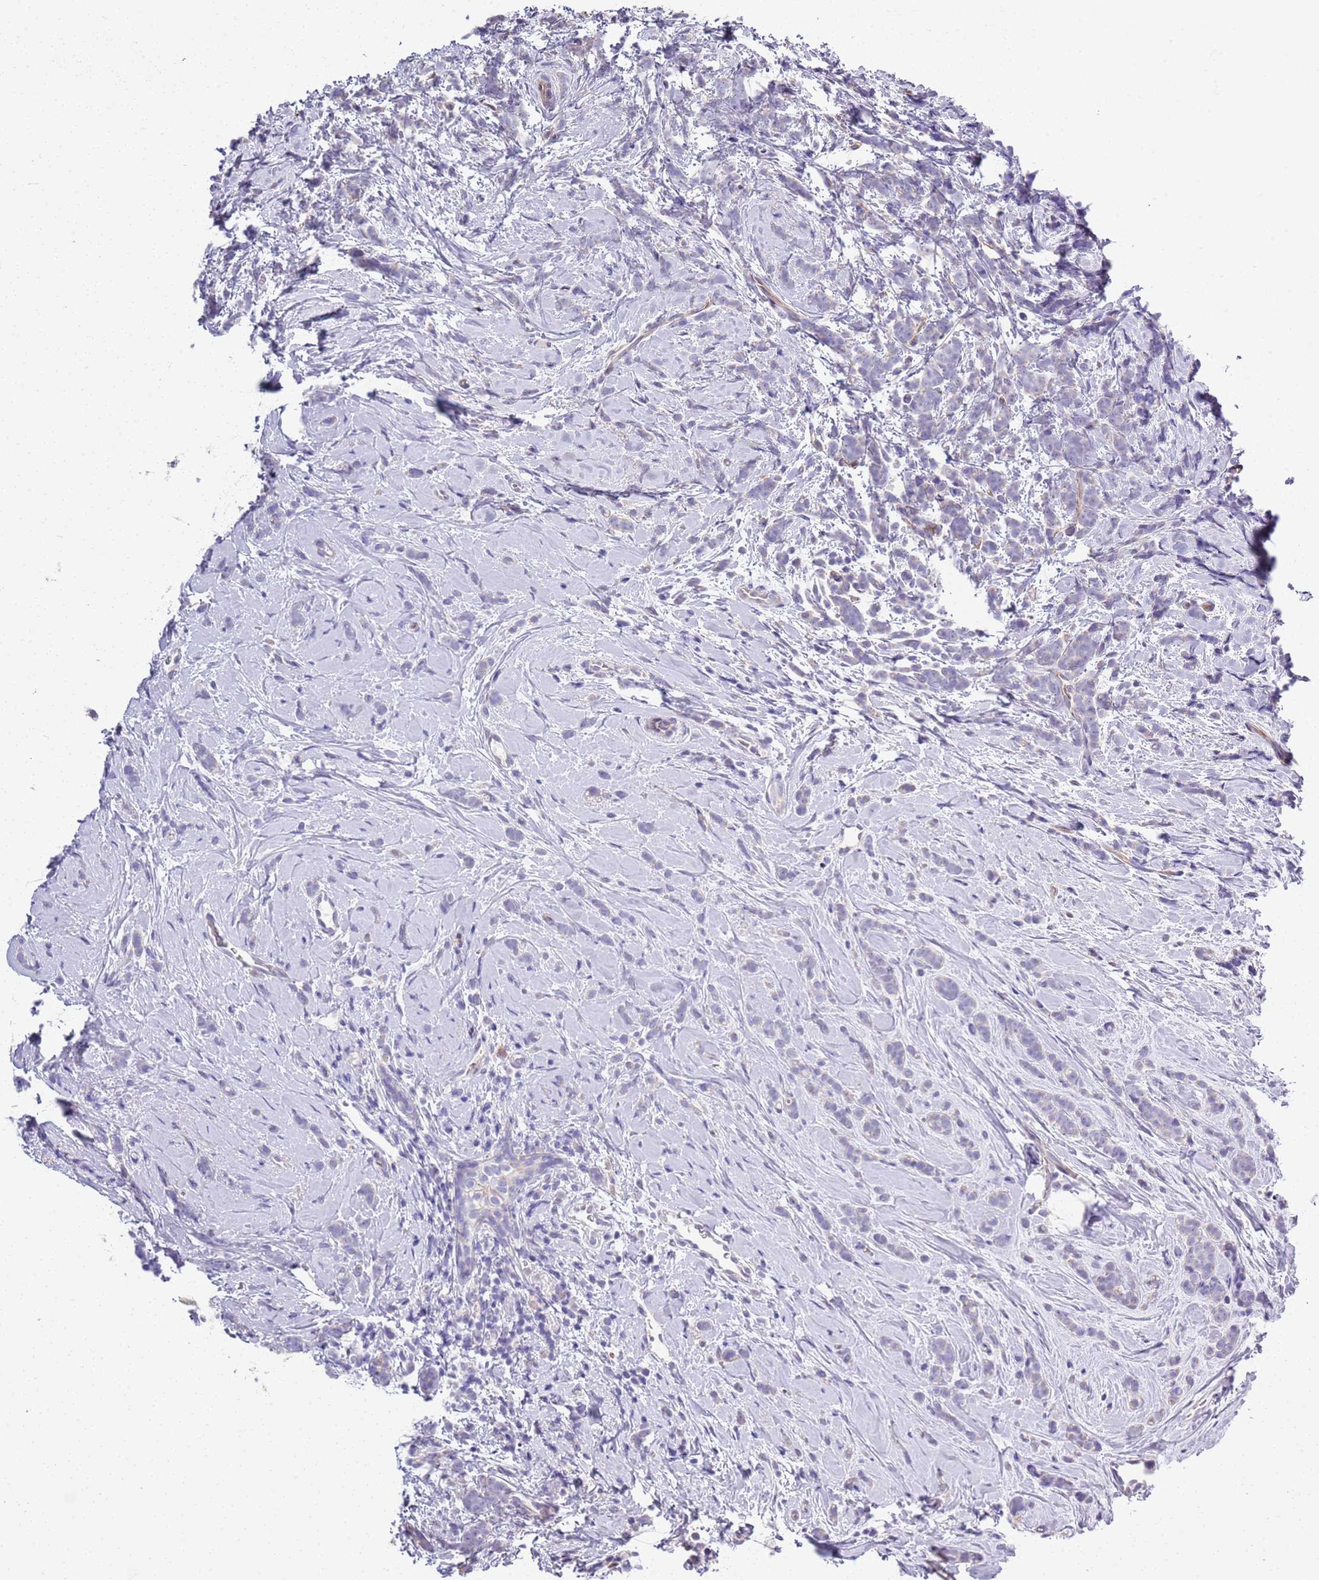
{"staining": {"intensity": "negative", "quantity": "none", "location": "none"}, "tissue": "breast cancer", "cell_type": "Tumor cells", "image_type": "cancer", "snomed": [{"axis": "morphology", "description": "Lobular carcinoma"}, {"axis": "topography", "description": "Breast"}], "caption": "An immunohistochemistry histopathology image of breast cancer (lobular carcinoma) is shown. There is no staining in tumor cells of breast cancer (lobular carcinoma).", "gene": "BRMS1L", "patient": {"sex": "female", "age": 58}}